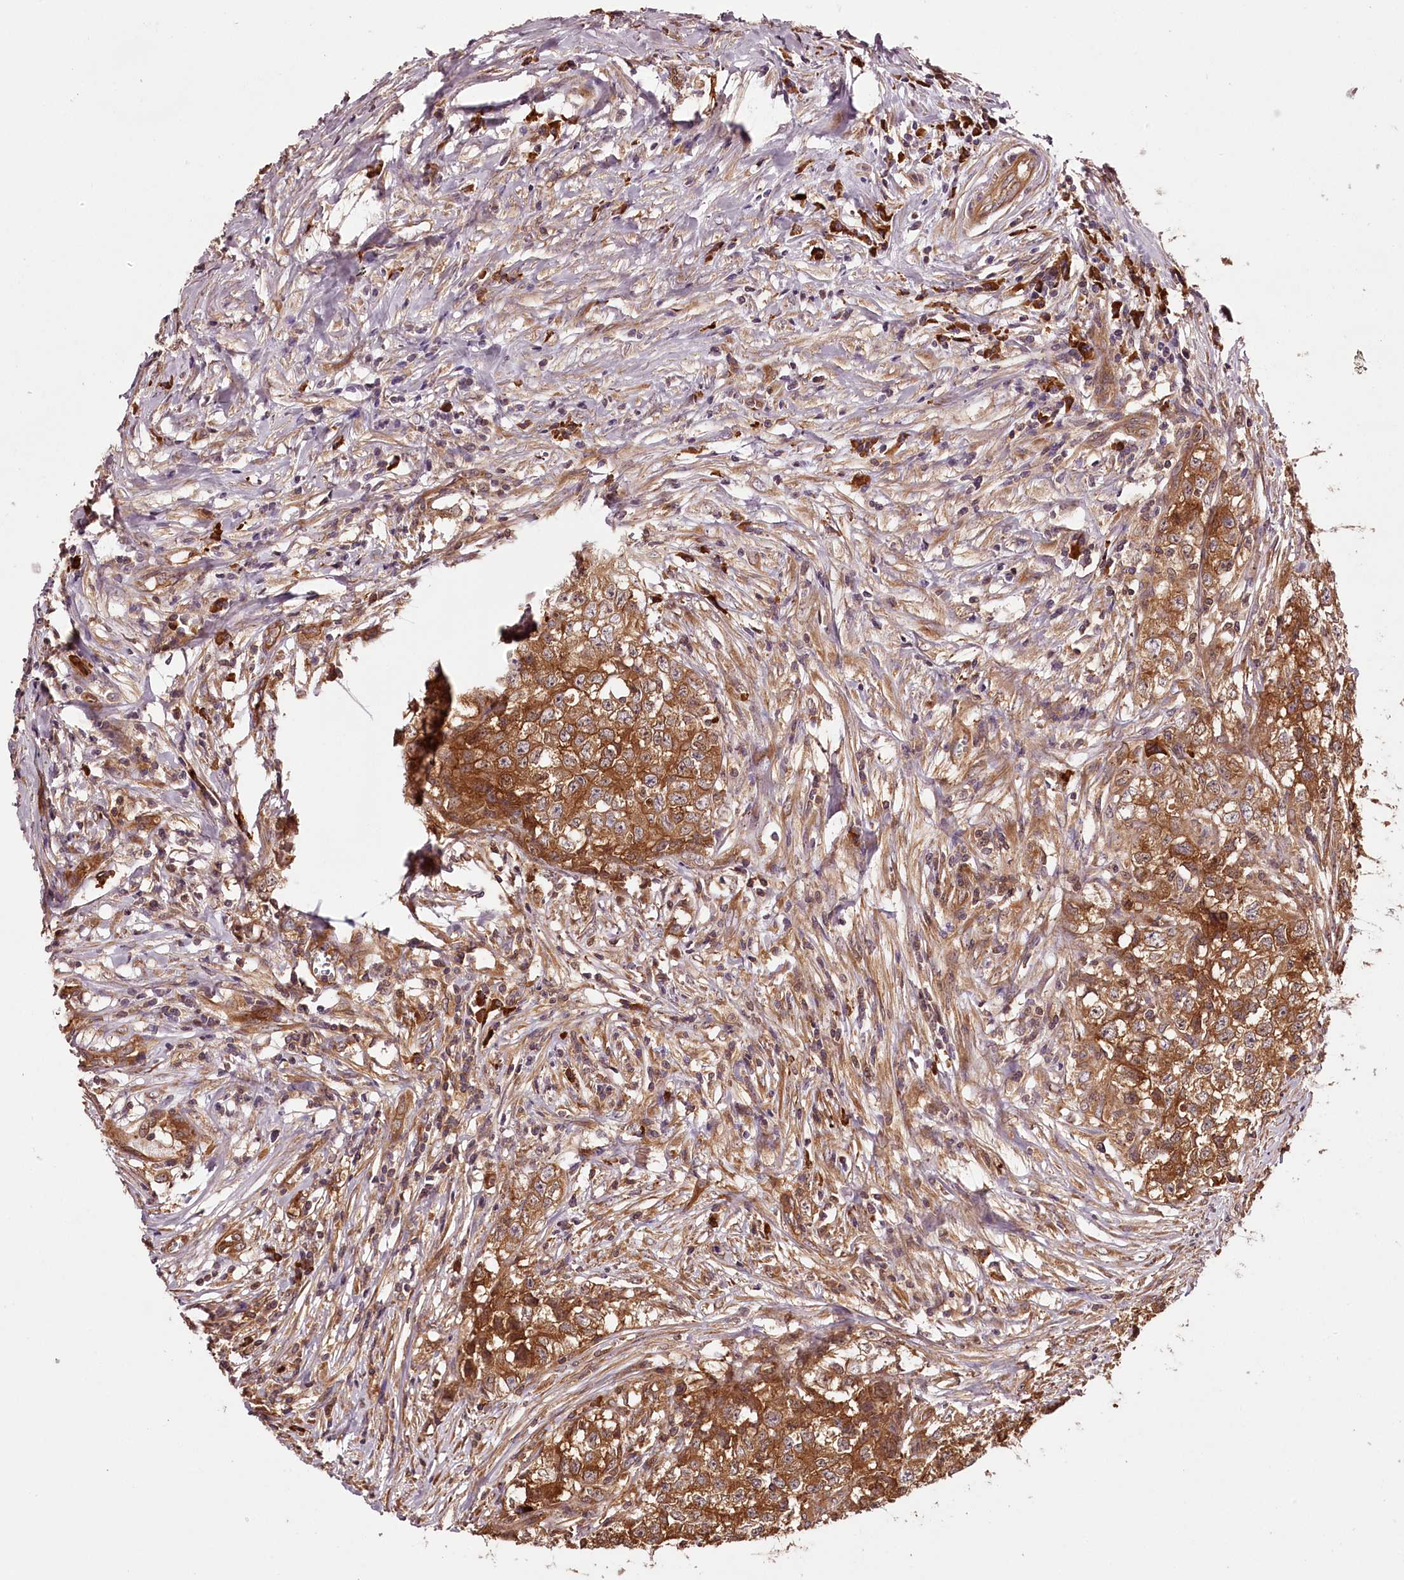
{"staining": {"intensity": "moderate", "quantity": ">75%", "location": "cytoplasmic/membranous"}, "tissue": "testis cancer", "cell_type": "Tumor cells", "image_type": "cancer", "snomed": [{"axis": "morphology", "description": "Seminoma, NOS"}, {"axis": "morphology", "description": "Carcinoma, Embryonal, NOS"}, {"axis": "topography", "description": "Testis"}], "caption": "This is an image of immunohistochemistry staining of testis cancer, which shows moderate expression in the cytoplasmic/membranous of tumor cells.", "gene": "TARS1", "patient": {"sex": "male", "age": 43}}